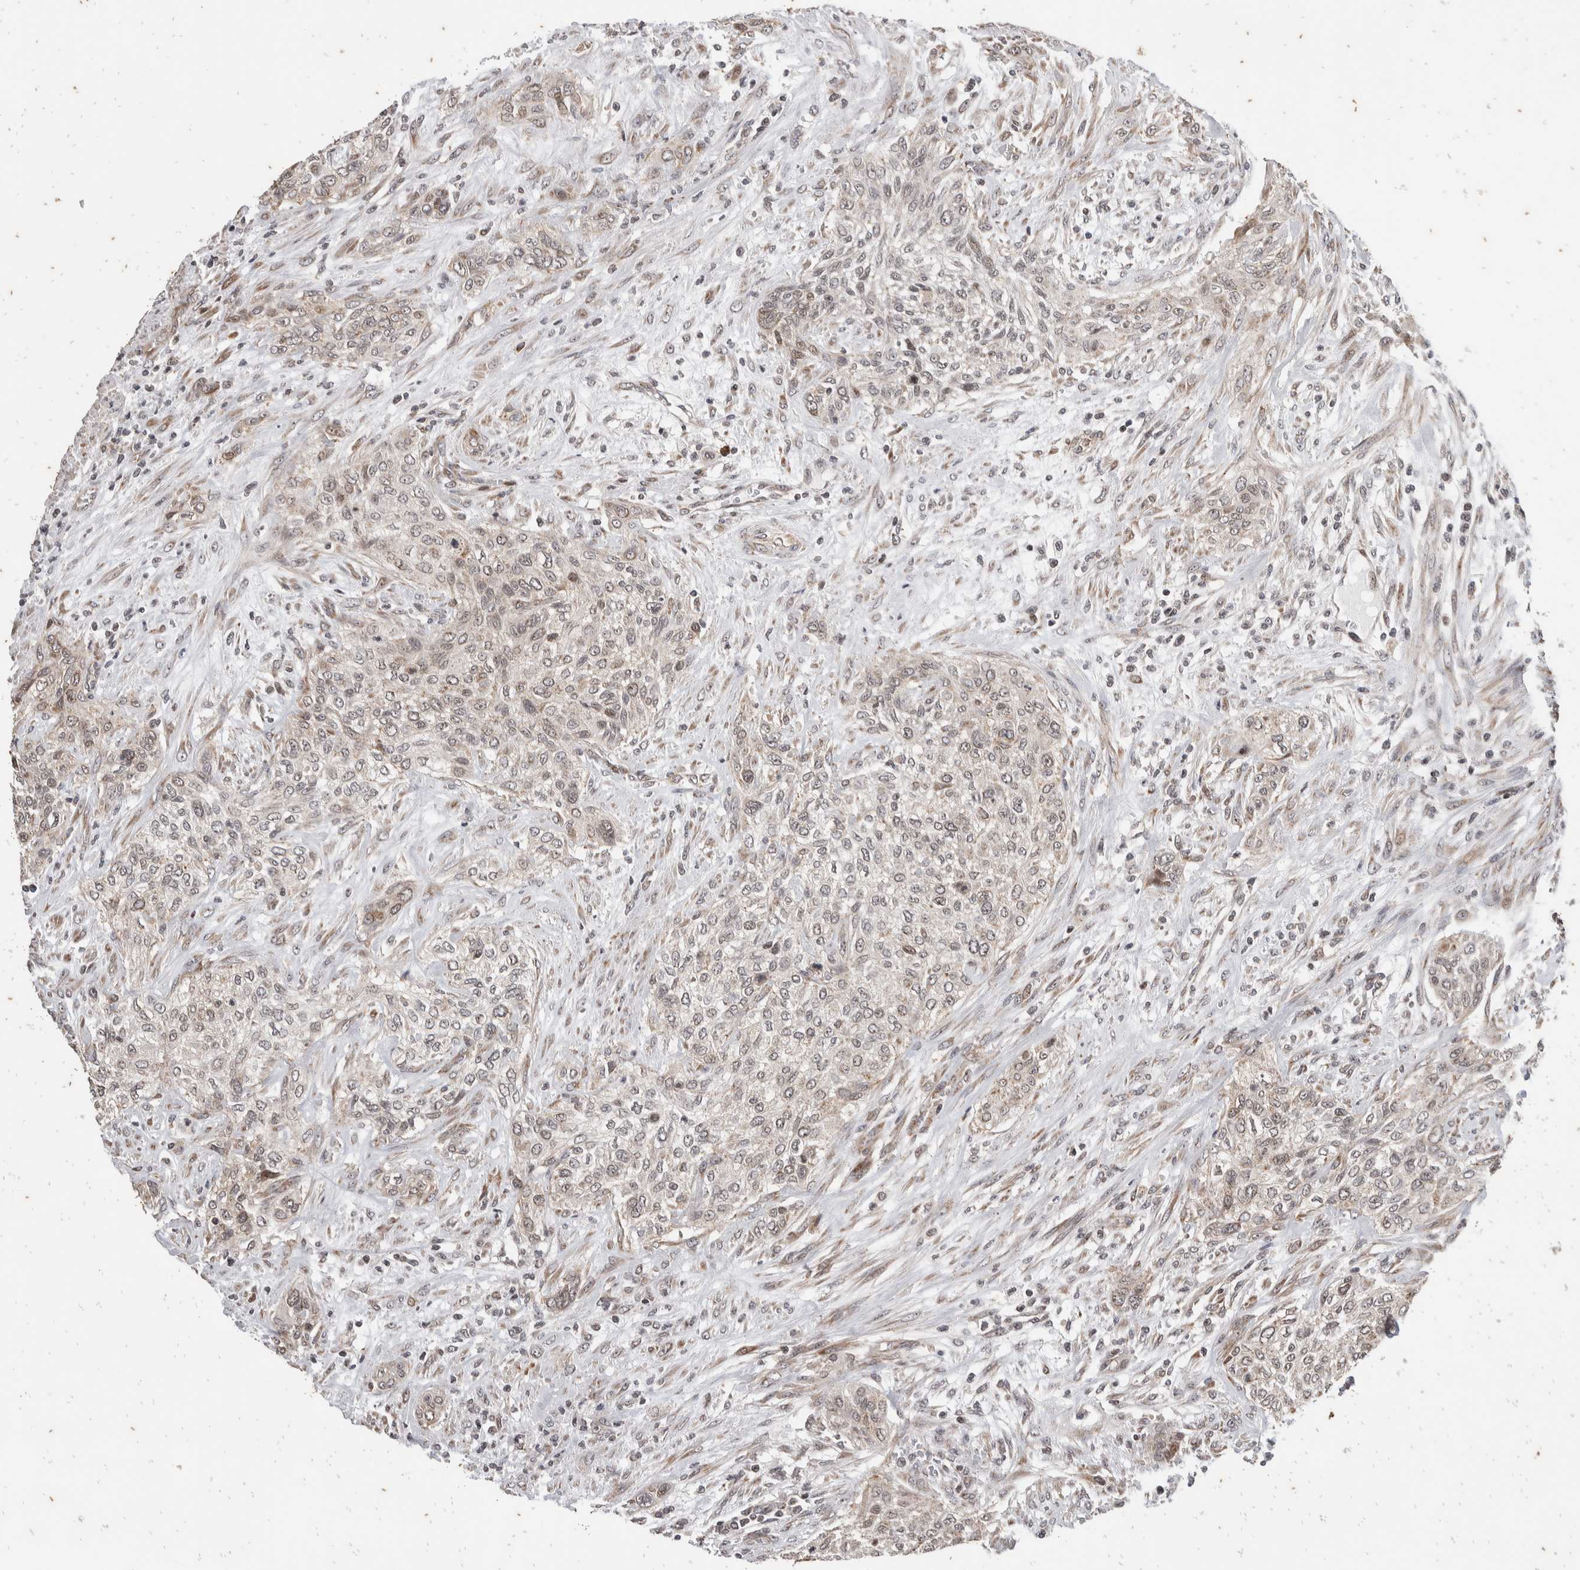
{"staining": {"intensity": "weak", "quantity": "25%-75%", "location": "cytoplasmic/membranous,nuclear"}, "tissue": "urothelial cancer", "cell_type": "Tumor cells", "image_type": "cancer", "snomed": [{"axis": "morphology", "description": "Urothelial carcinoma, Low grade"}, {"axis": "morphology", "description": "Urothelial carcinoma, High grade"}, {"axis": "topography", "description": "Urinary bladder"}], "caption": "There is low levels of weak cytoplasmic/membranous and nuclear expression in tumor cells of high-grade urothelial carcinoma, as demonstrated by immunohistochemical staining (brown color).", "gene": "ATXN7L1", "patient": {"sex": "male", "age": 35}}